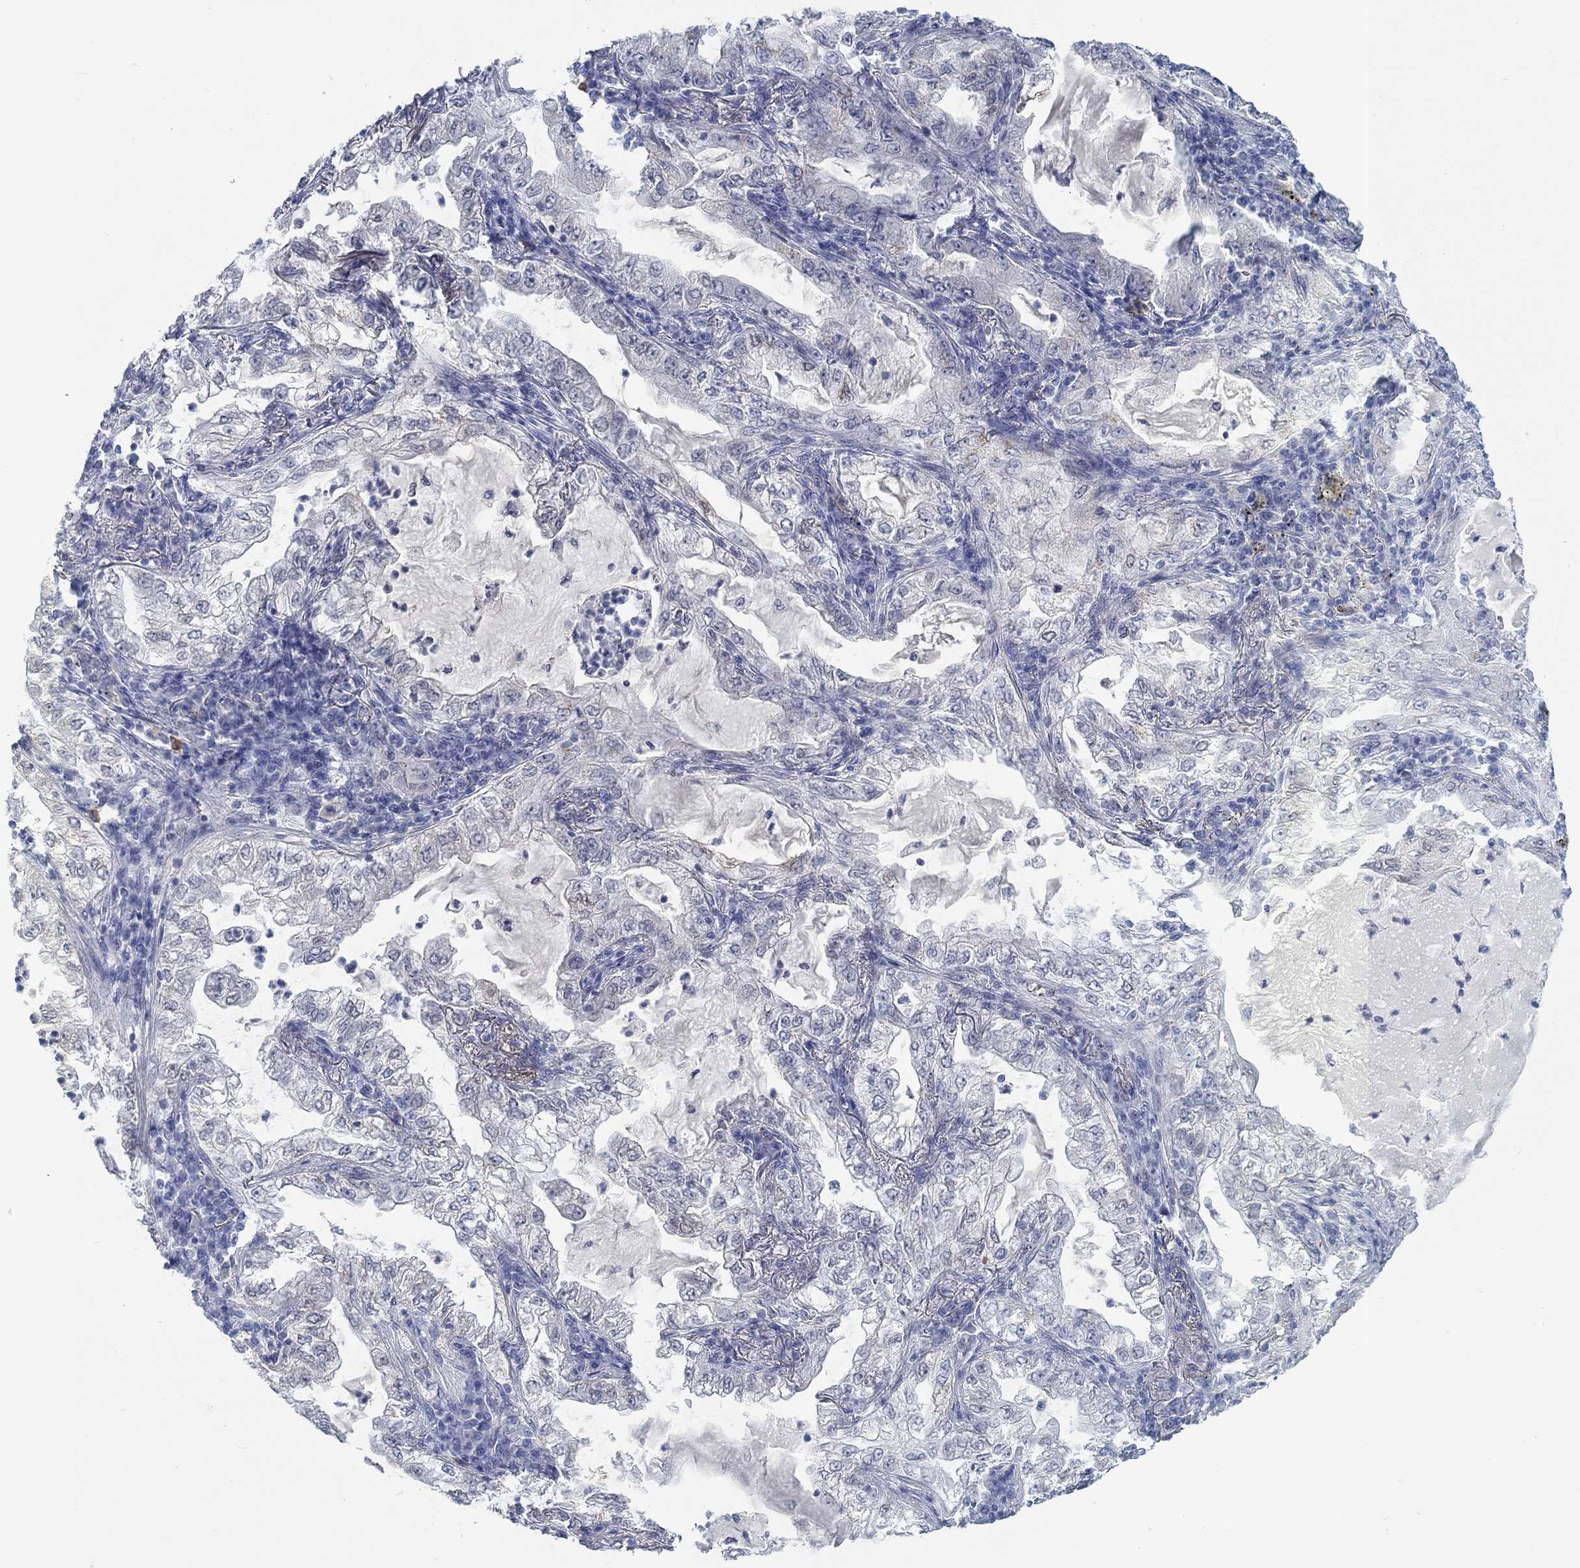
{"staining": {"intensity": "negative", "quantity": "none", "location": "none"}, "tissue": "lung cancer", "cell_type": "Tumor cells", "image_type": "cancer", "snomed": [{"axis": "morphology", "description": "Adenocarcinoma, NOS"}, {"axis": "topography", "description": "Lung"}], "caption": "Tumor cells show no significant protein expression in adenocarcinoma (lung).", "gene": "TEKT4", "patient": {"sex": "female", "age": 73}}